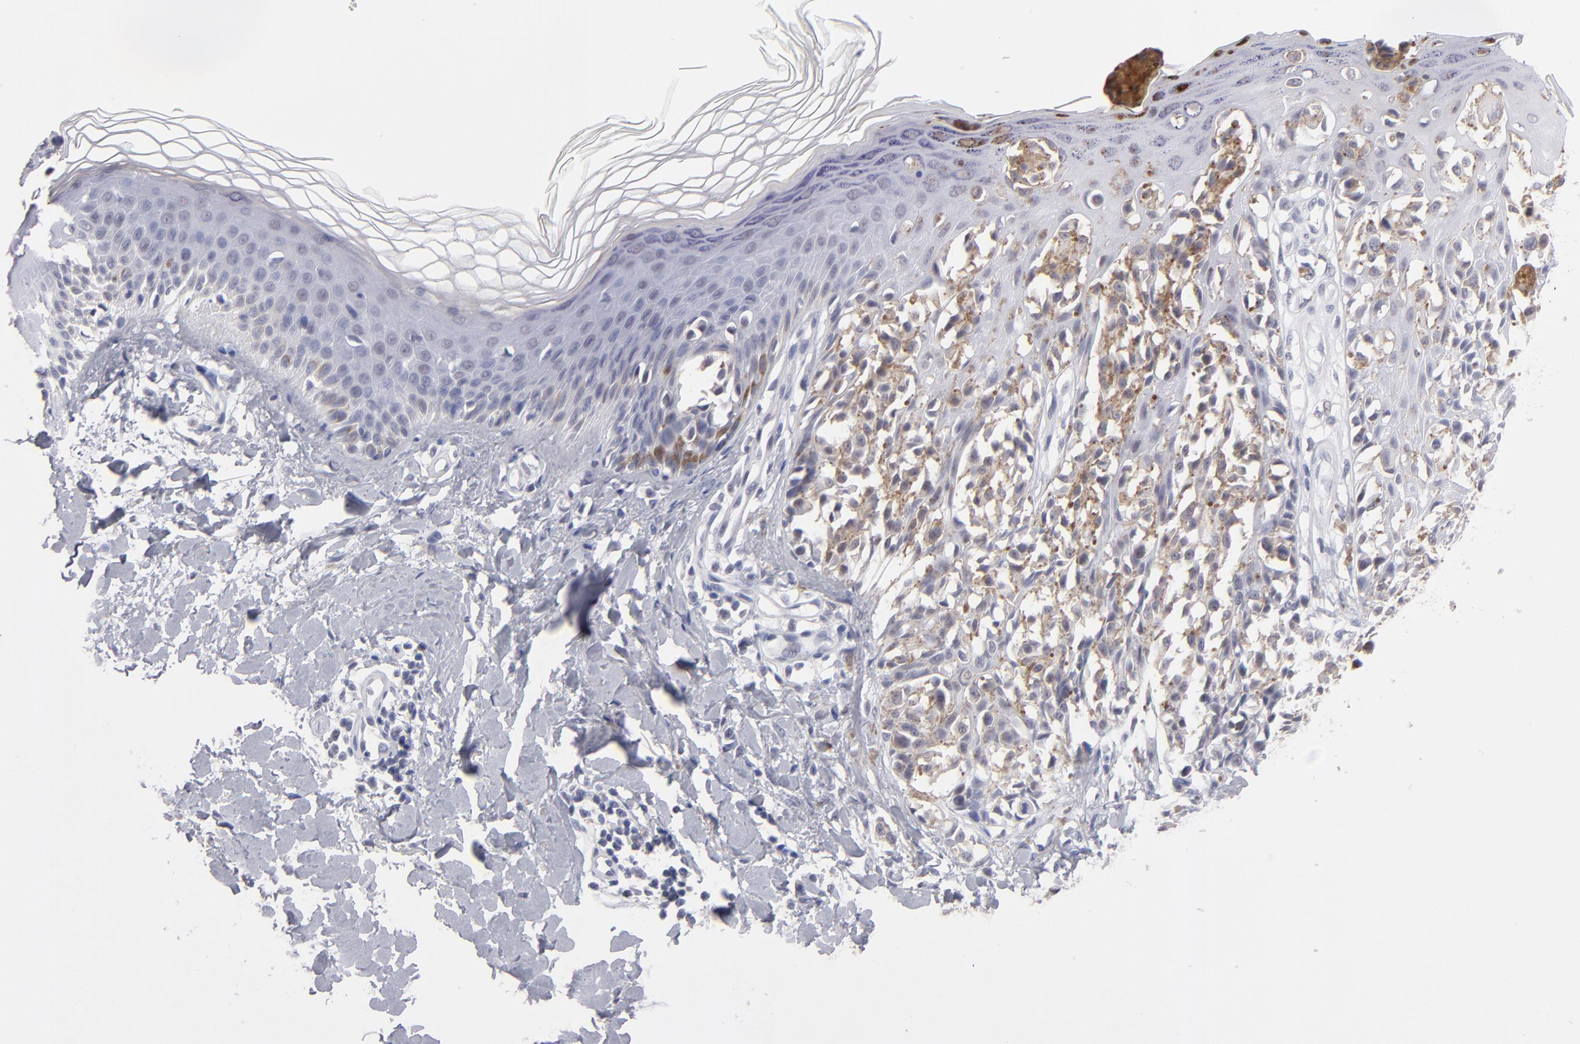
{"staining": {"intensity": "moderate", "quantity": "25%-75%", "location": "cytoplasmic/membranous"}, "tissue": "melanoma", "cell_type": "Tumor cells", "image_type": "cancer", "snomed": [{"axis": "morphology", "description": "Malignant melanoma, NOS"}, {"axis": "topography", "description": "Skin"}], "caption": "Immunohistochemistry (IHC) of melanoma displays medium levels of moderate cytoplasmic/membranous positivity in approximately 25%-75% of tumor cells.", "gene": "TEX11", "patient": {"sex": "female", "age": 38}}